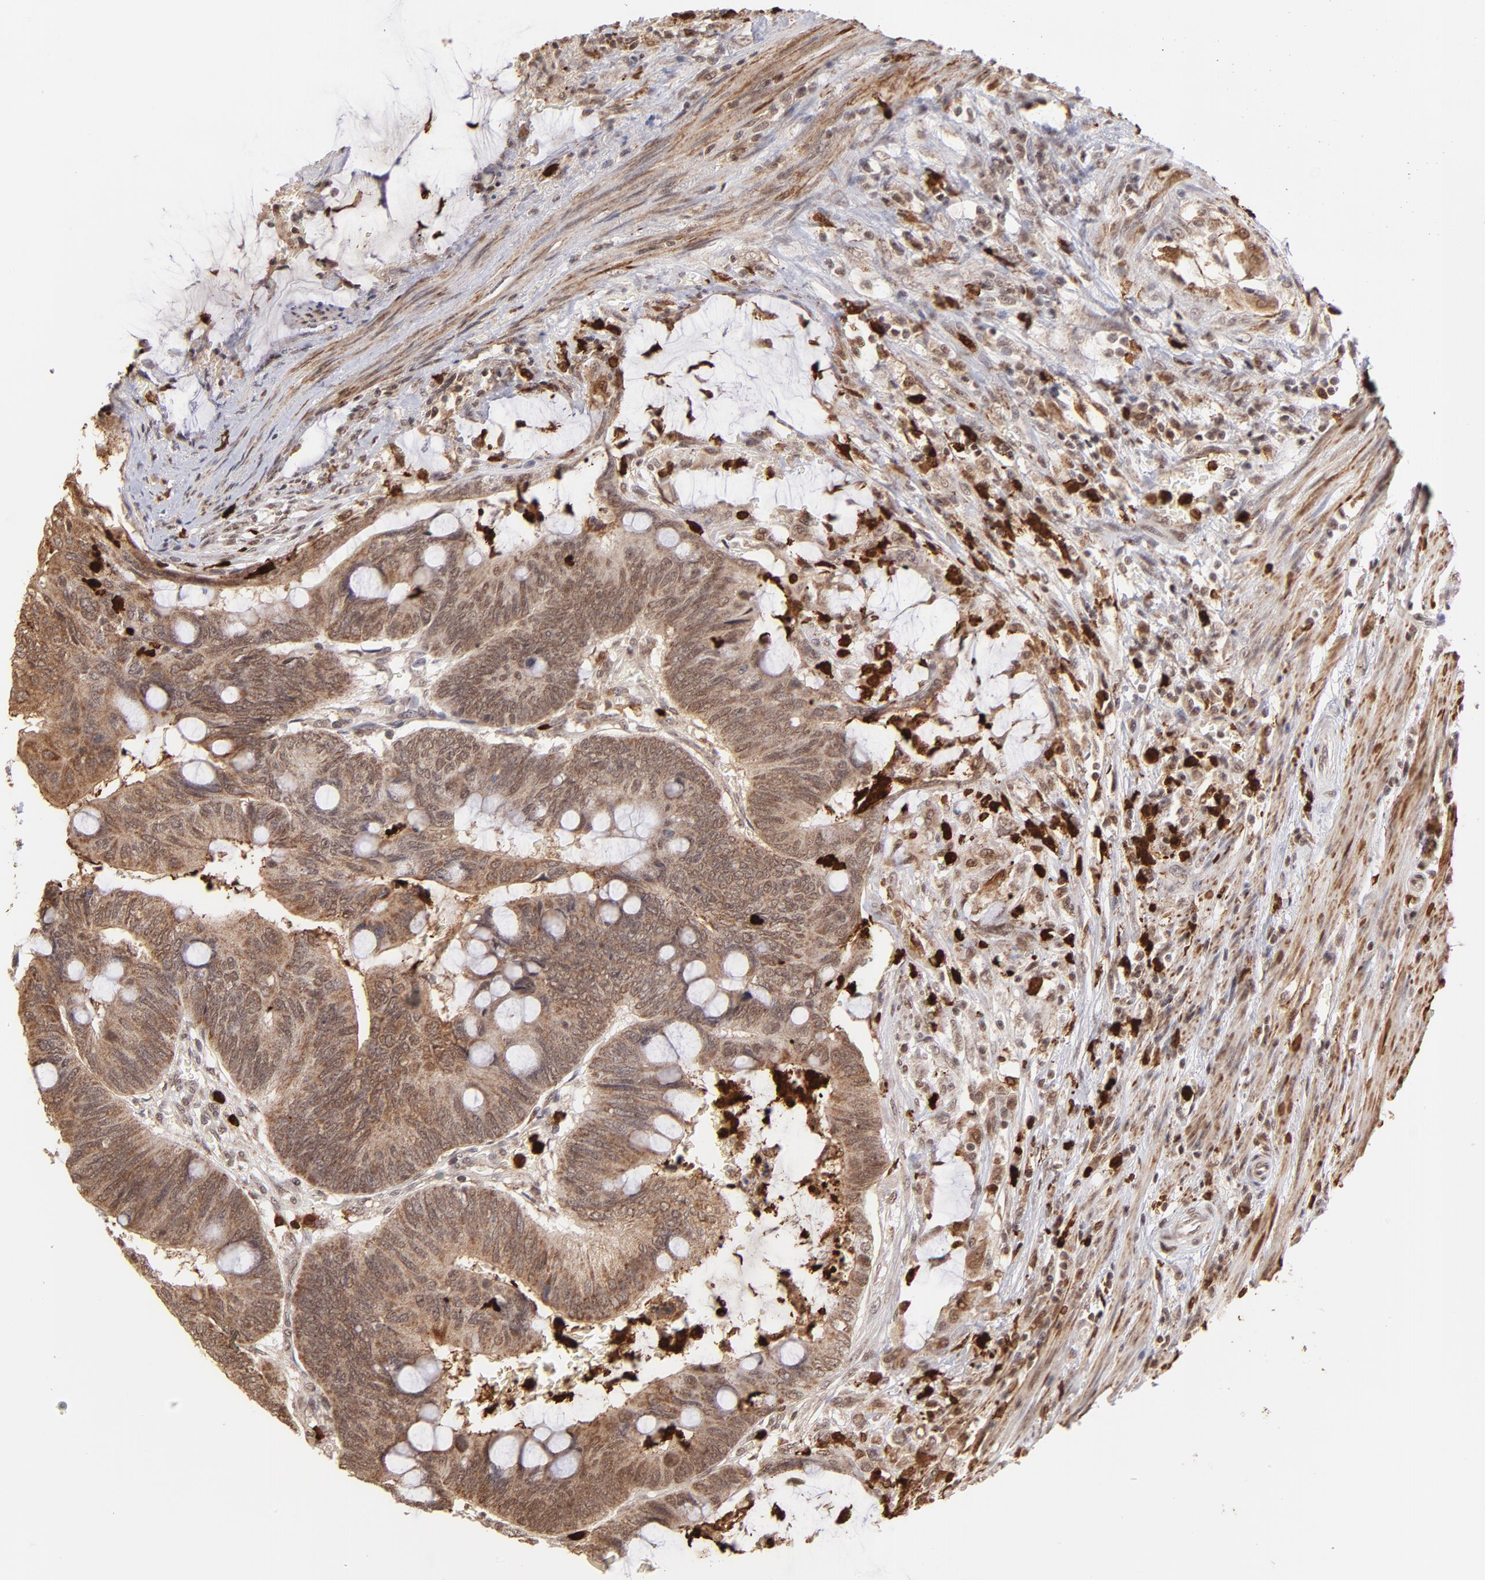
{"staining": {"intensity": "moderate", "quantity": ">75%", "location": "cytoplasmic/membranous,nuclear"}, "tissue": "colorectal cancer", "cell_type": "Tumor cells", "image_type": "cancer", "snomed": [{"axis": "morphology", "description": "Normal tissue, NOS"}, {"axis": "morphology", "description": "Adenocarcinoma, NOS"}, {"axis": "topography", "description": "Rectum"}], "caption": "Colorectal cancer stained with a protein marker displays moderate staining in tumor cells.", "gene": "ZFX", "patient": {"sex": "male", "age": 92}}